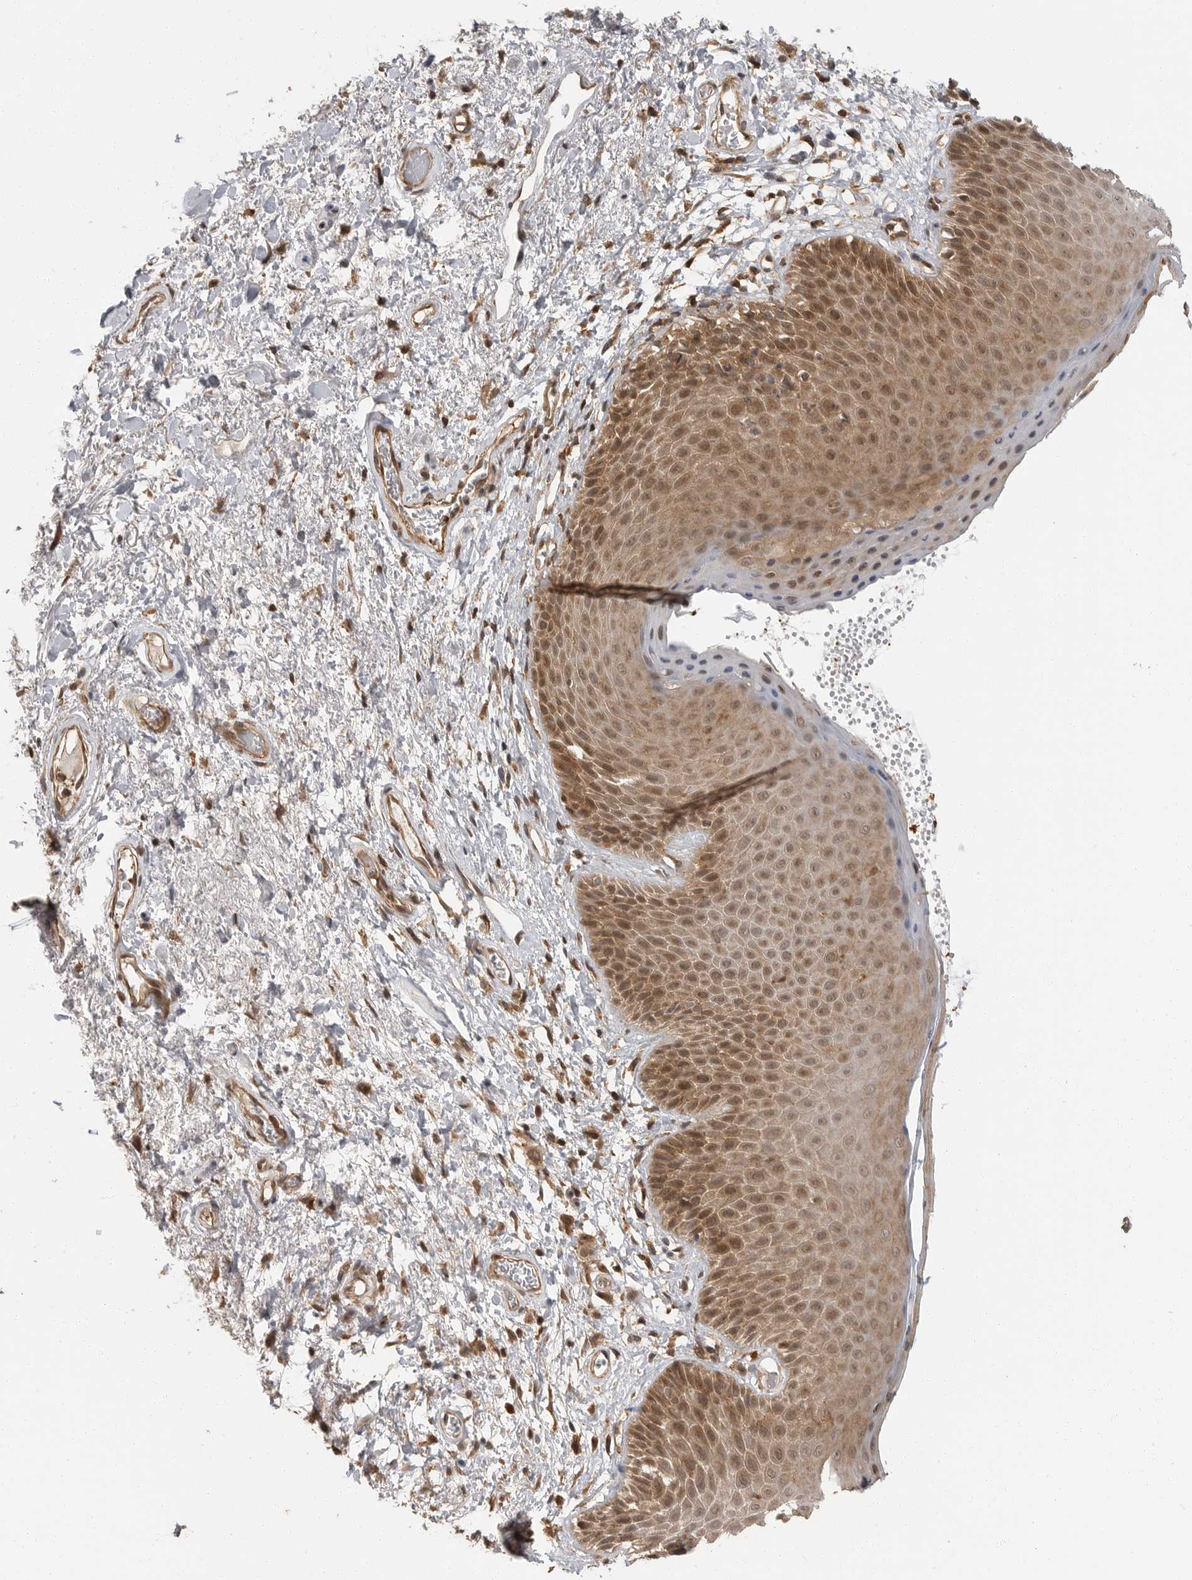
{"staining": {"intensity": "moderate", "quantity": "25%-75%", "location": "cytoplasmic/membranous,nuclear"}, "tissue": "skin", "cell_type": "Epidermal cells", "image_type": "normal", "snomed": [{"axis": "morphology", "description": "Normal tissue, NOS"}, {"axis": "topography", "description": "Anal"}], "caption": "Immunohistochemical staining of unremarkable human skin exhibits medium levels of moderate cytoplasmic/membranous,nuclear staining in approximately 25%-75% of epidermal cells.", "gene": "ERN1", "patient": {"sex": "male", "age": 74}}